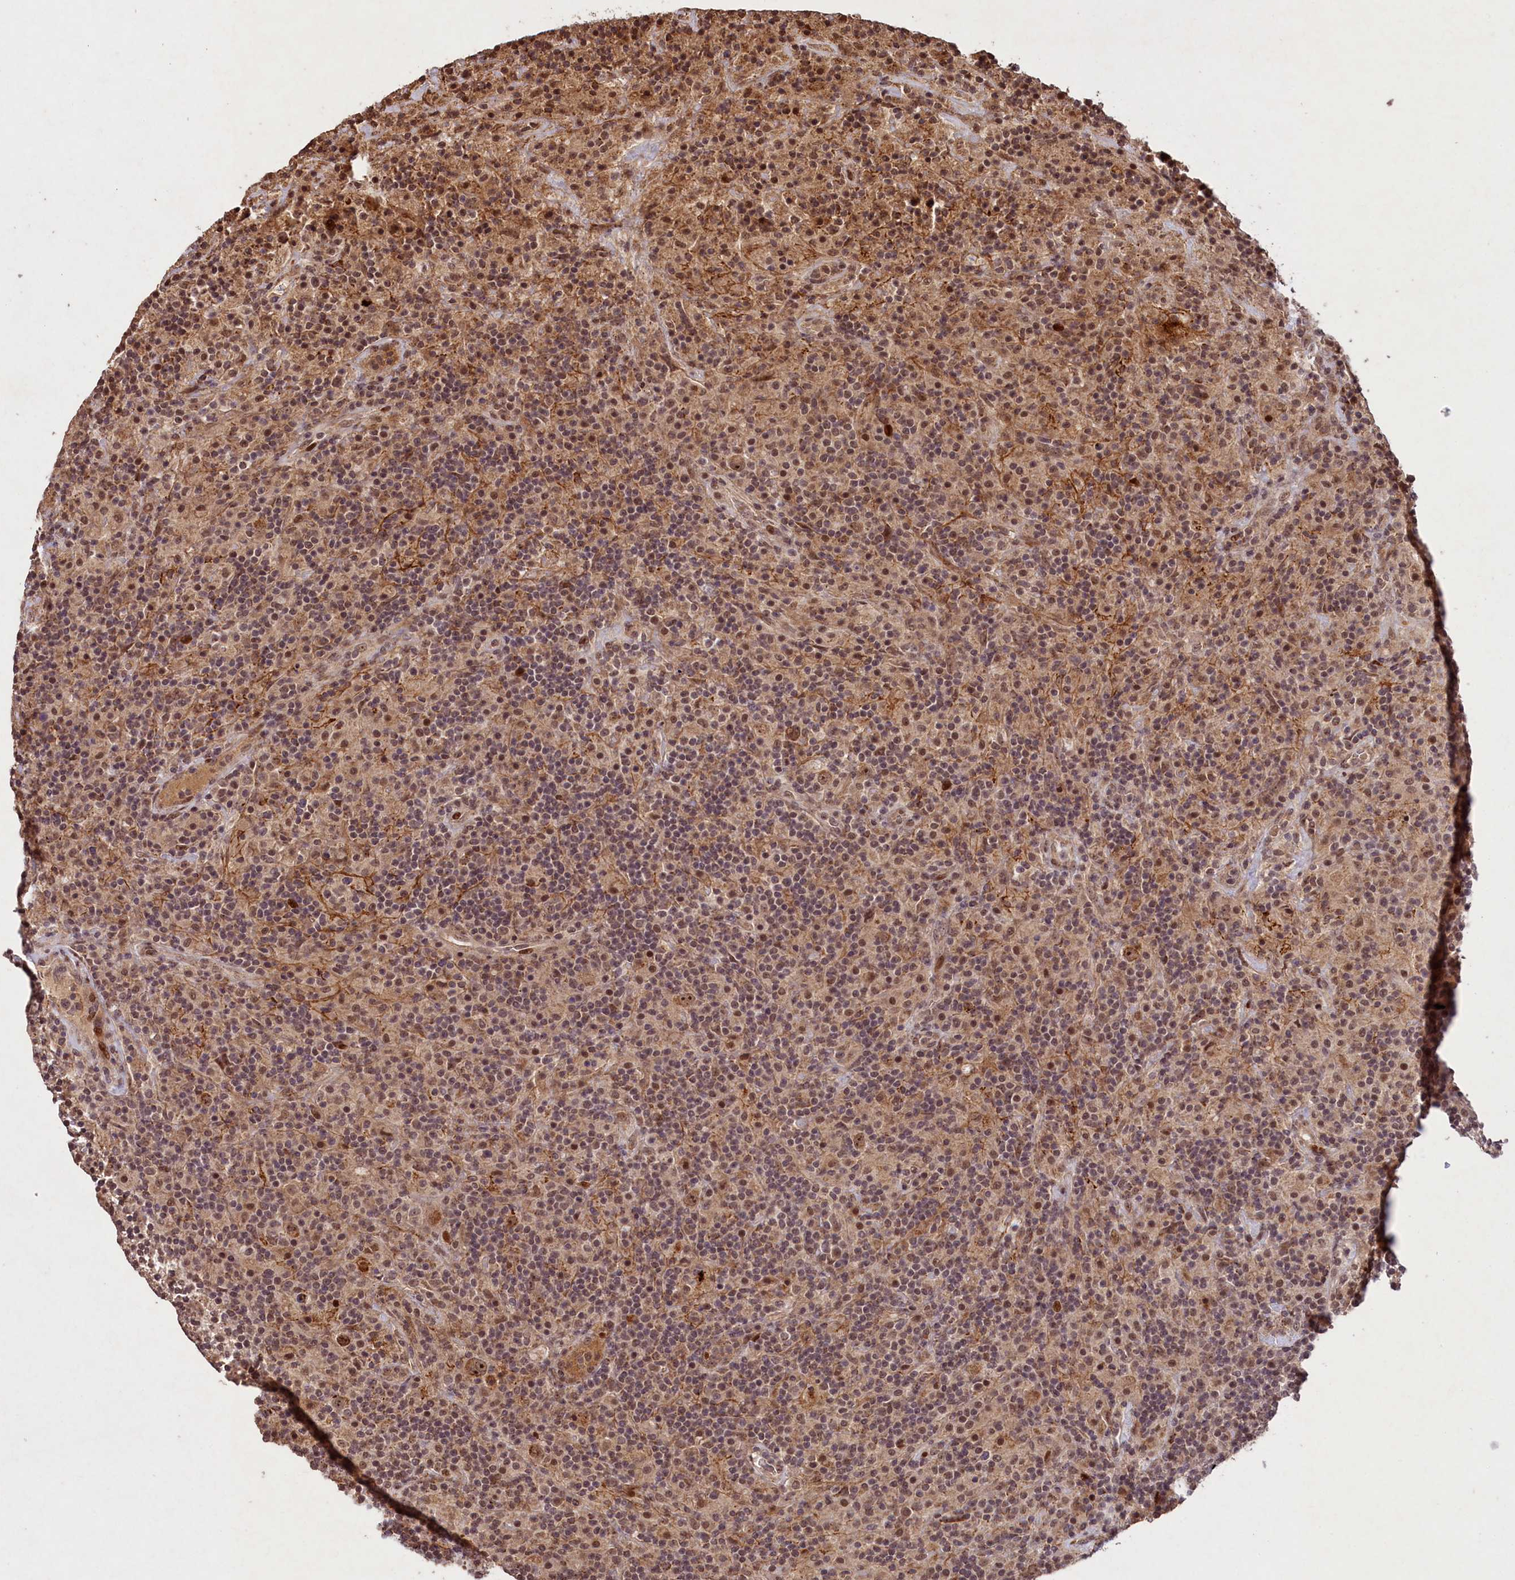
{"staining": {"intensity": "moderate", "quantity": ">75%", "location": "cytoplasmic/membranous,nuclear"}, "tissue": "lymphoma", "cell_type": "Tumor cells", "image_type": "cancer", "snomed": [{"axis": "morphology", "description": "Hodgkin's disease, NOS"}, {"axis": "topography", "description": "Lymph node"}], "caption": "Protein staining of Hodgkin's disease tissue reveals moderate cytoplasmic/membranous and nuclear positivity in about >75% of tumor cells.", "gene": "SHPRH", "patient": {"sex": "male", "age": 70}}